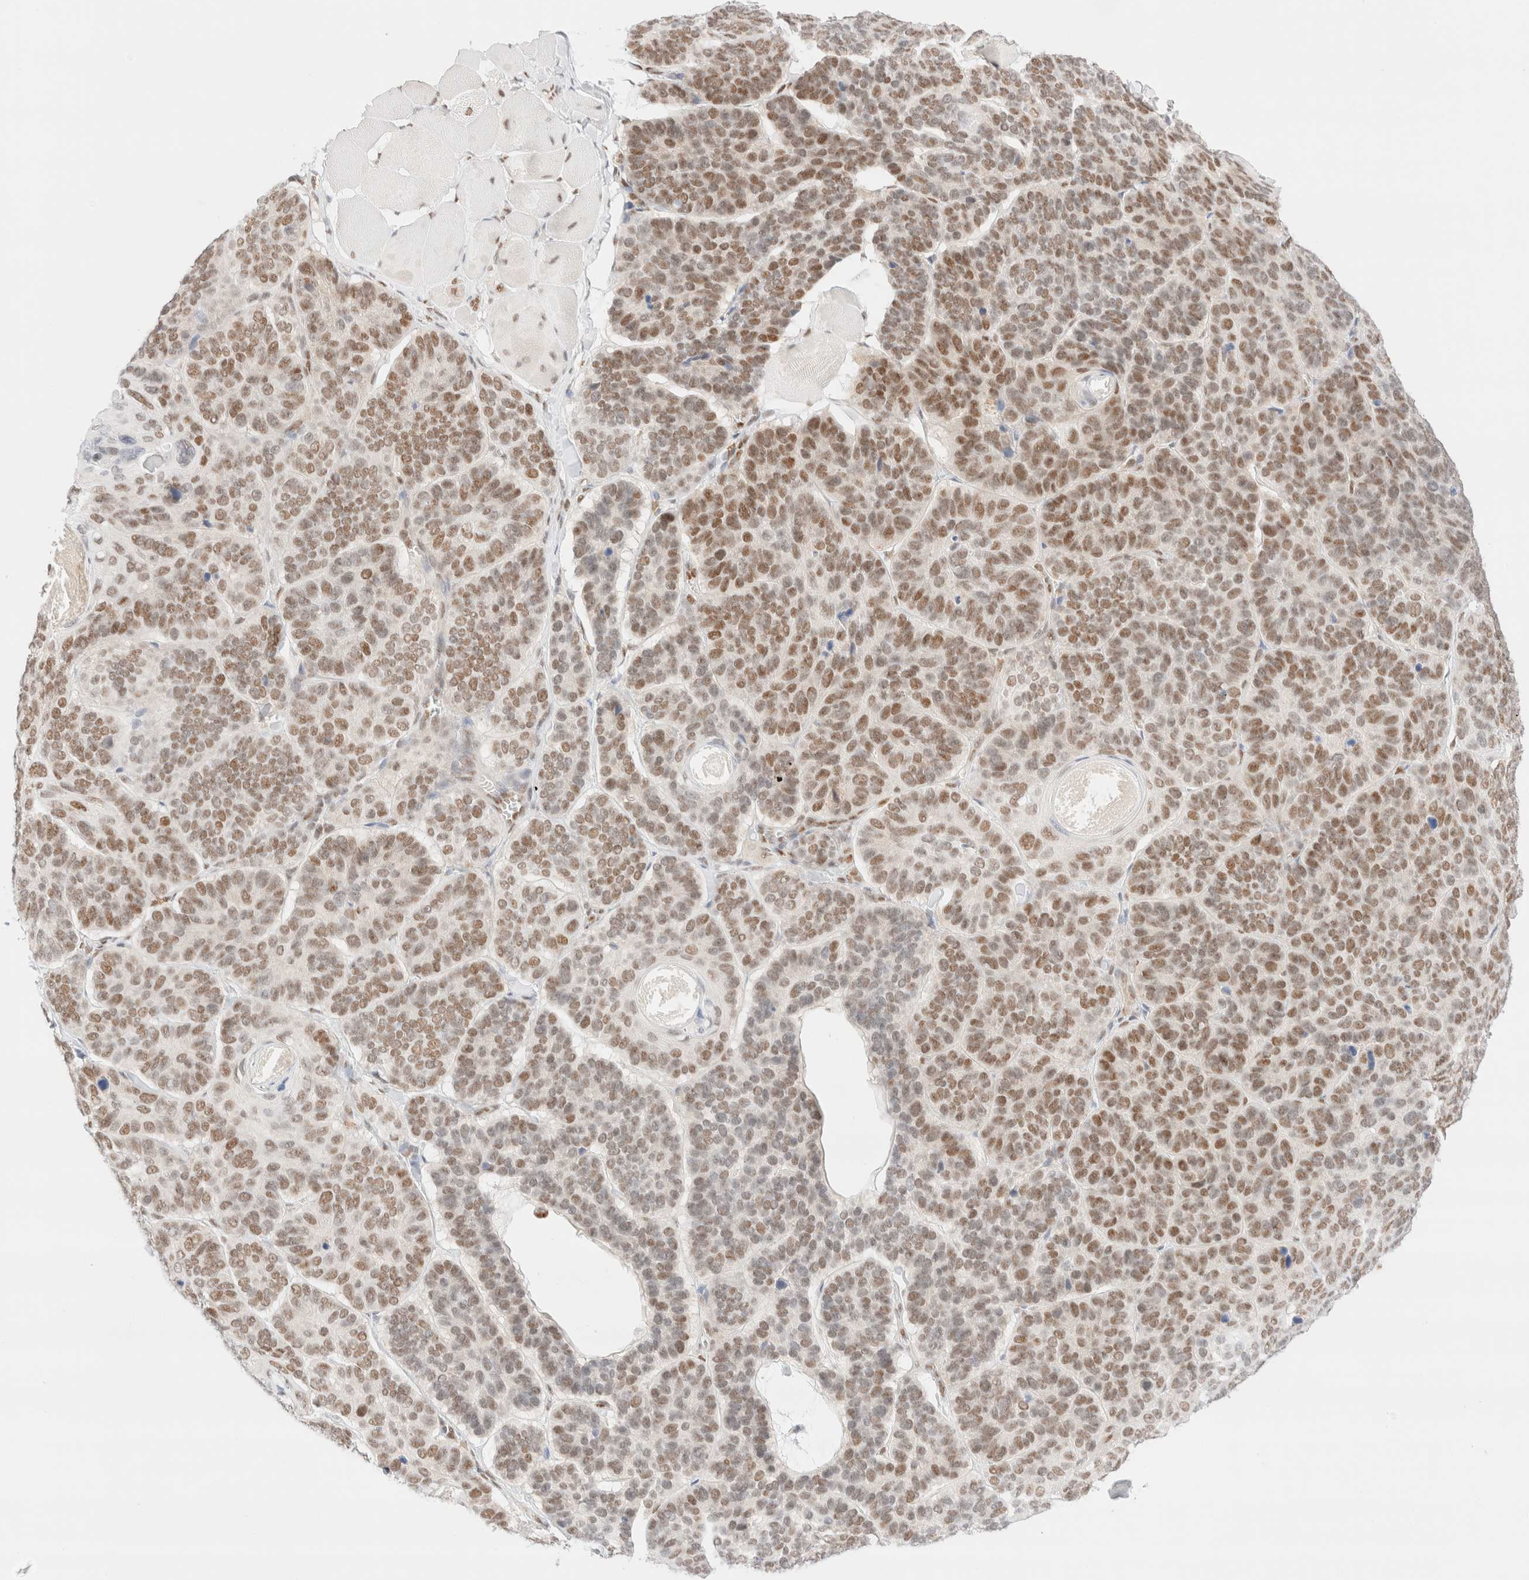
{"staining": {"intensity": "moderate", "quantity": ">75%", "location": "nuclear"}, "tissue": "skin cancer", "cell_type": "Tumor cells", "image_type": "cancer", "snomed": [{"axis": "morphology", "description": "Basal cell carcinoma"}, {"axis": "topography", "description": "Skin"}], "caption": "Moderate nuclear expression is identified in about >75% of tumor cells in skin cancer.", "gene": "CIC", "patient": {"sex": "male", "age": 62}}